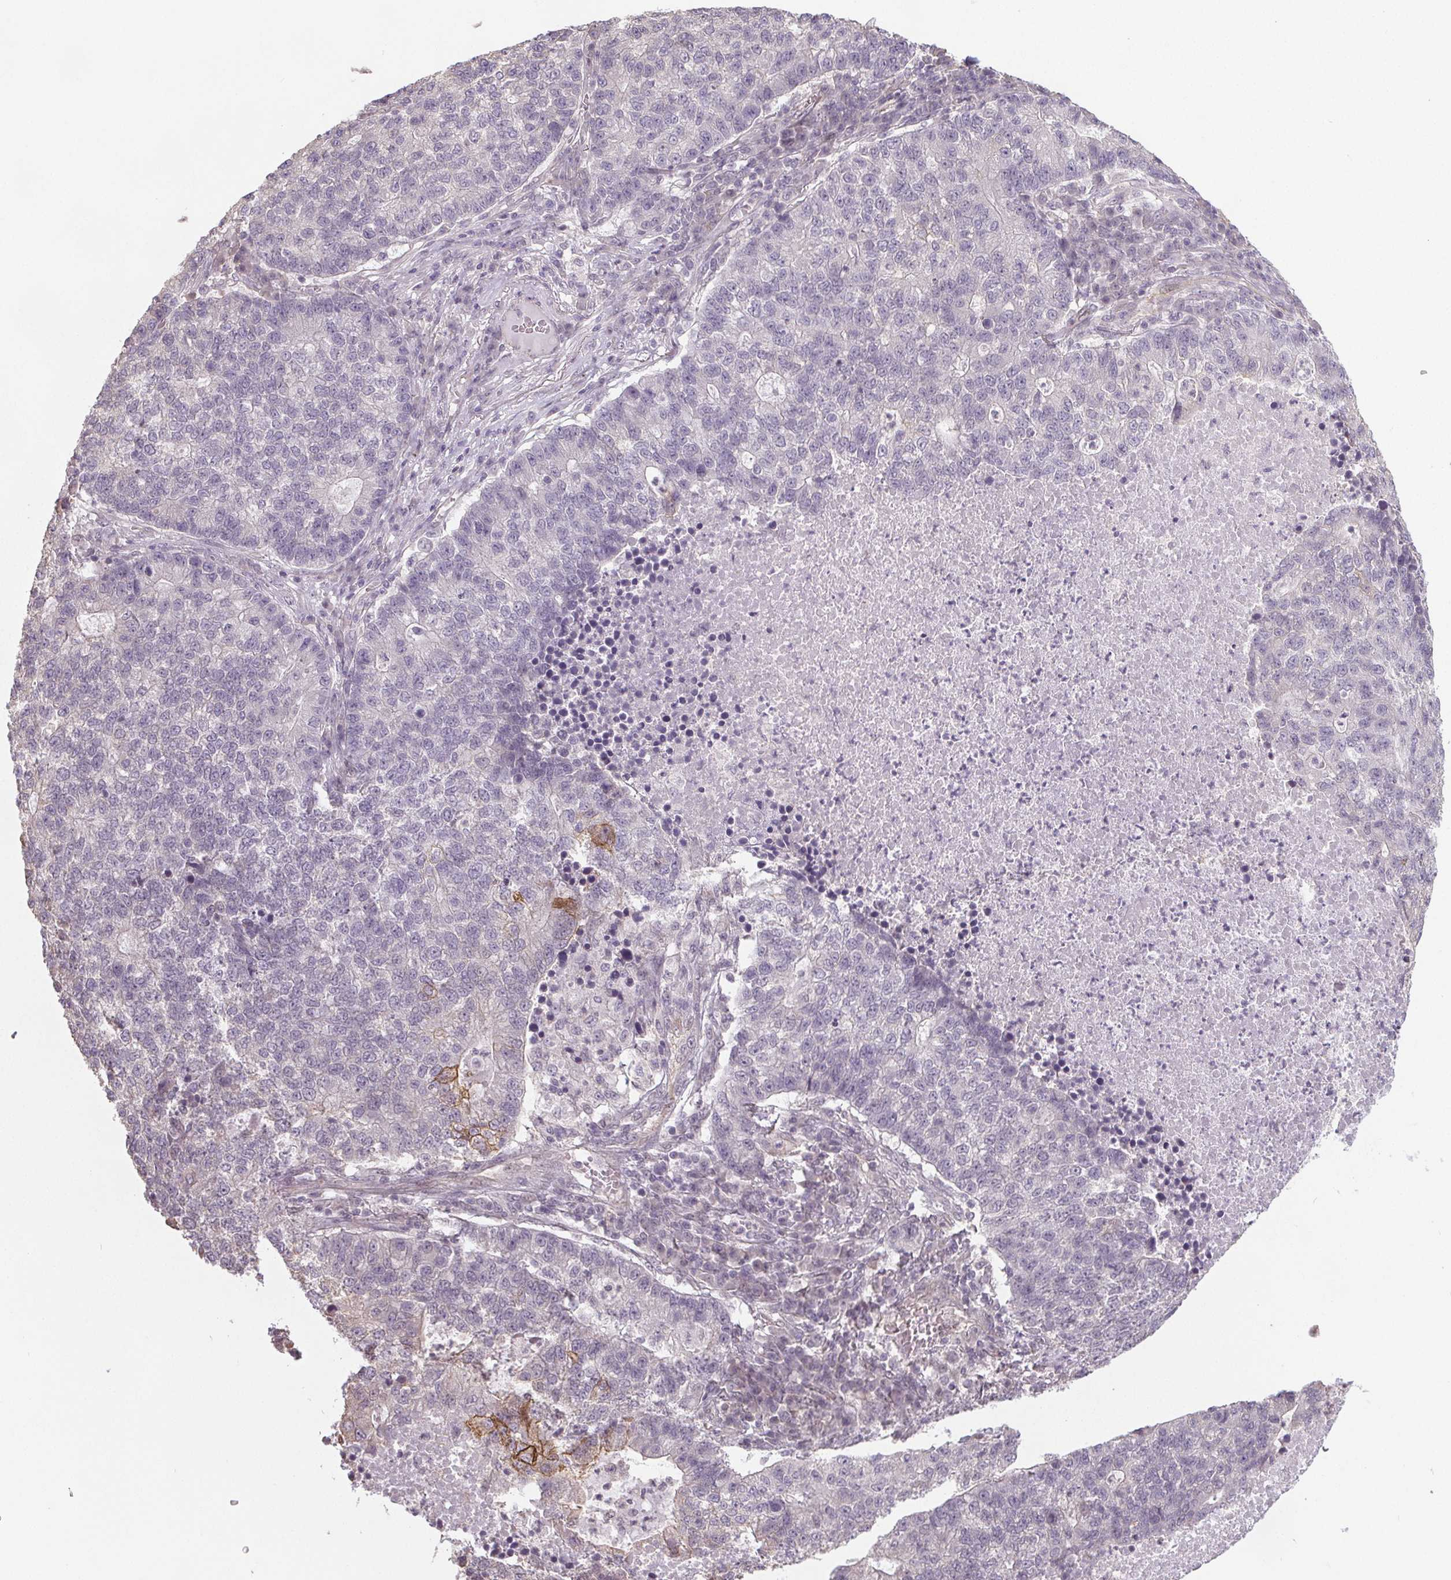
{"staining": {"intensity": "moderate", "quantity": "<25%", "location": "cytoplasmic/membranous"}, "tissue": "lung cancer", "cell_type": "Tumor cells", "image_type": "cancer", "snomed": [{"axis": "morphology", "description": "Adenocarcinoma, NOS"}, {"axis": "topography", "description": "Lung"}], "caption": "DAB (3,3'-diaminobenzidine) immunohistochemical staining of lung adenocarcinoma shows moderate cytoplasmic/membranous protein positivity in approximately <25% of tumor cells.", "gene": "SLC26A2", "patient": {"sex": "male", "age": 57}}